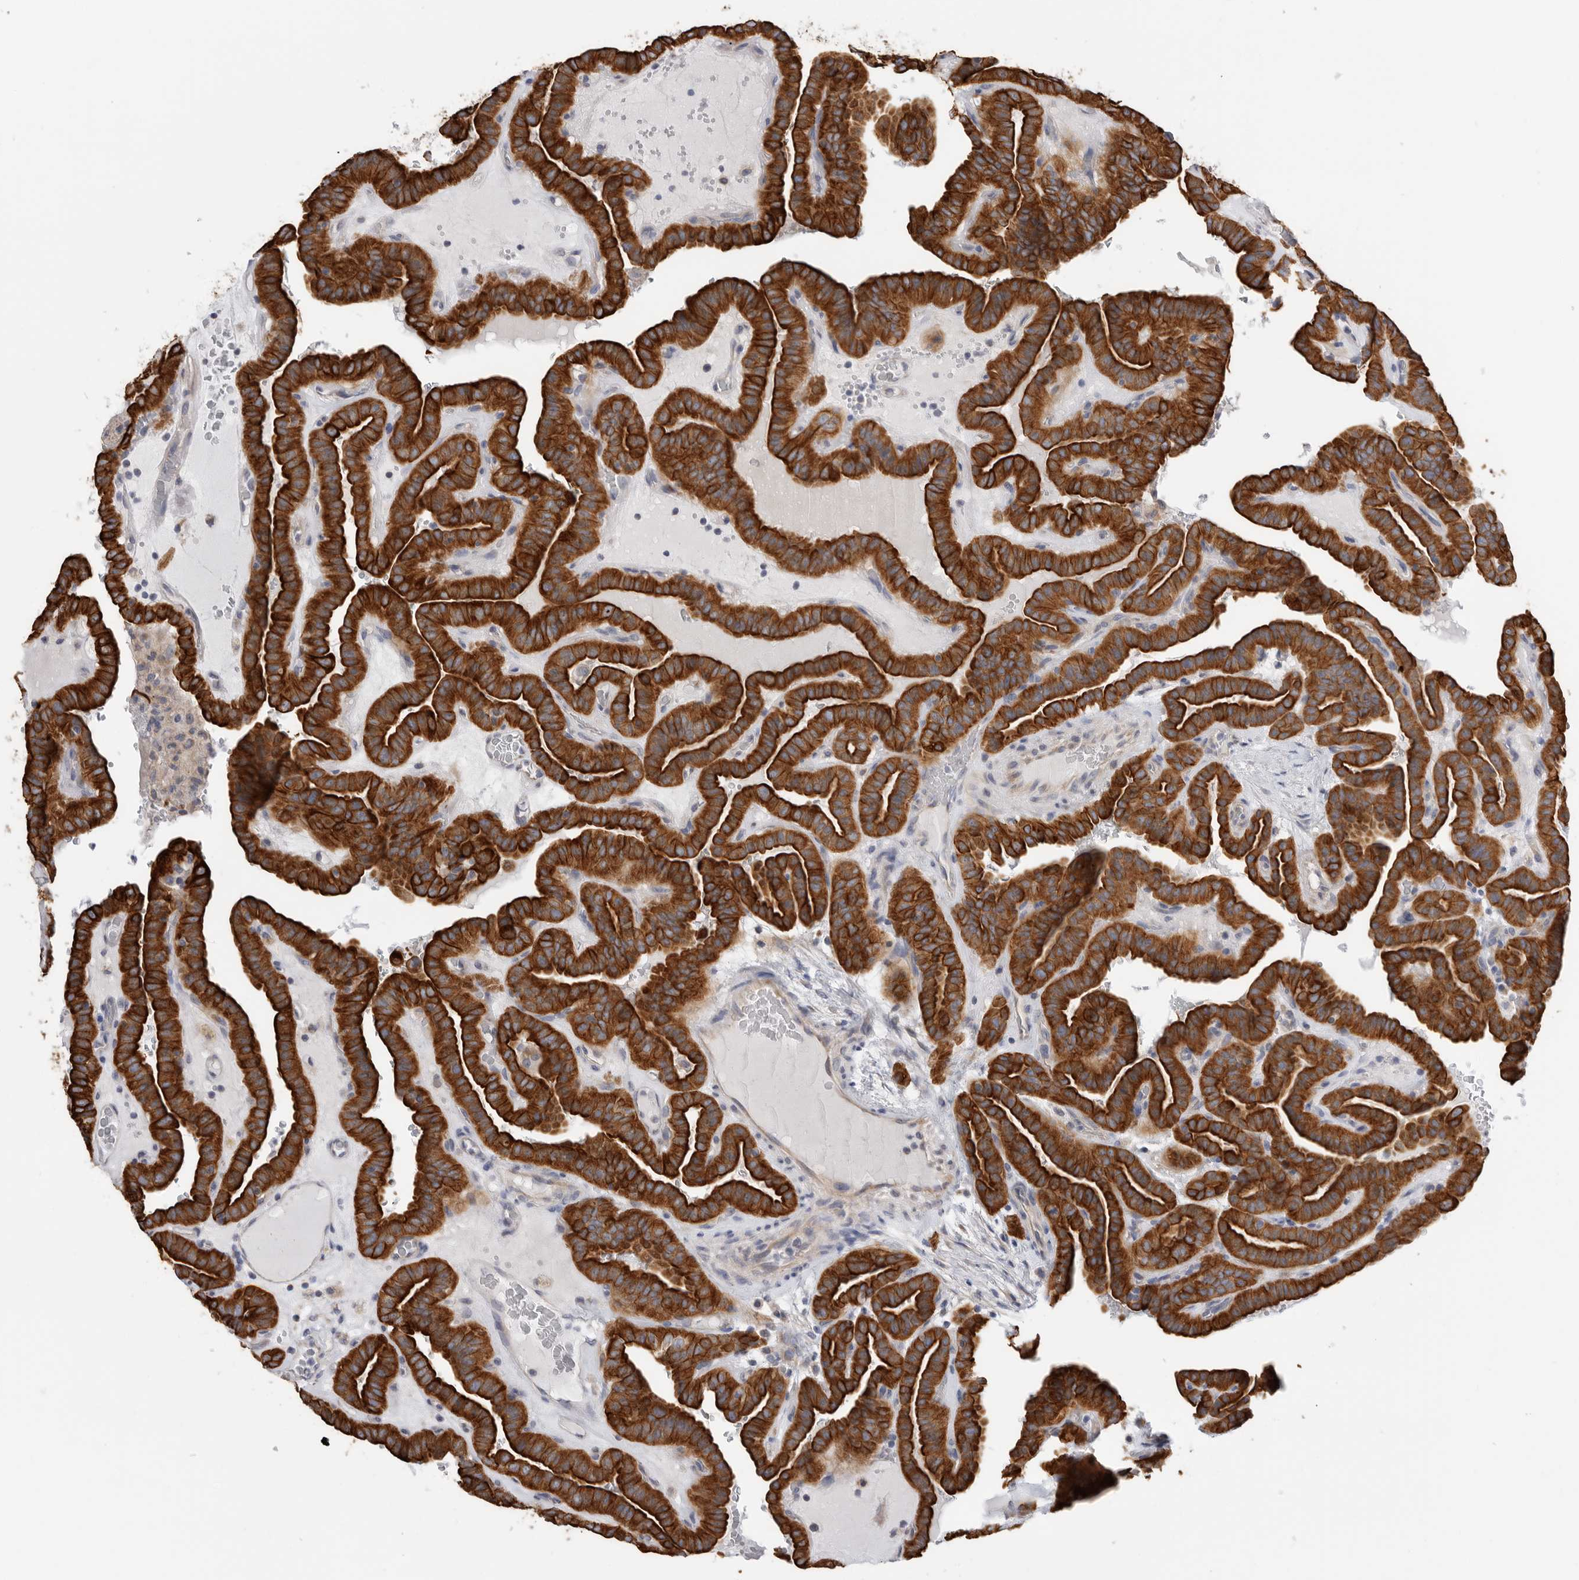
{"staining": {"intensity": "strong", "quantity": ">75%", "location": "cytoplasmic/membranous"}, "tissue": "thyroid cancer", "cell_type": "Tumor cells", "image_type": "cancer", "snomed": [{"axis": "morphology", "description": "Papillary adenocarcinoma, NOS"}, {"axis": "topography", "description": "Thyroid gland"}], "caption": "High-power microscopy captured an immunohistochemistry micrograph of papillary adenocarcinoma (thyroid), revealing strong cytoplasmic/membranous staining in approximately >75% of tumor cells.", "gene": "MTFR1L", "patient": {"sex": "male", "age": 77}}